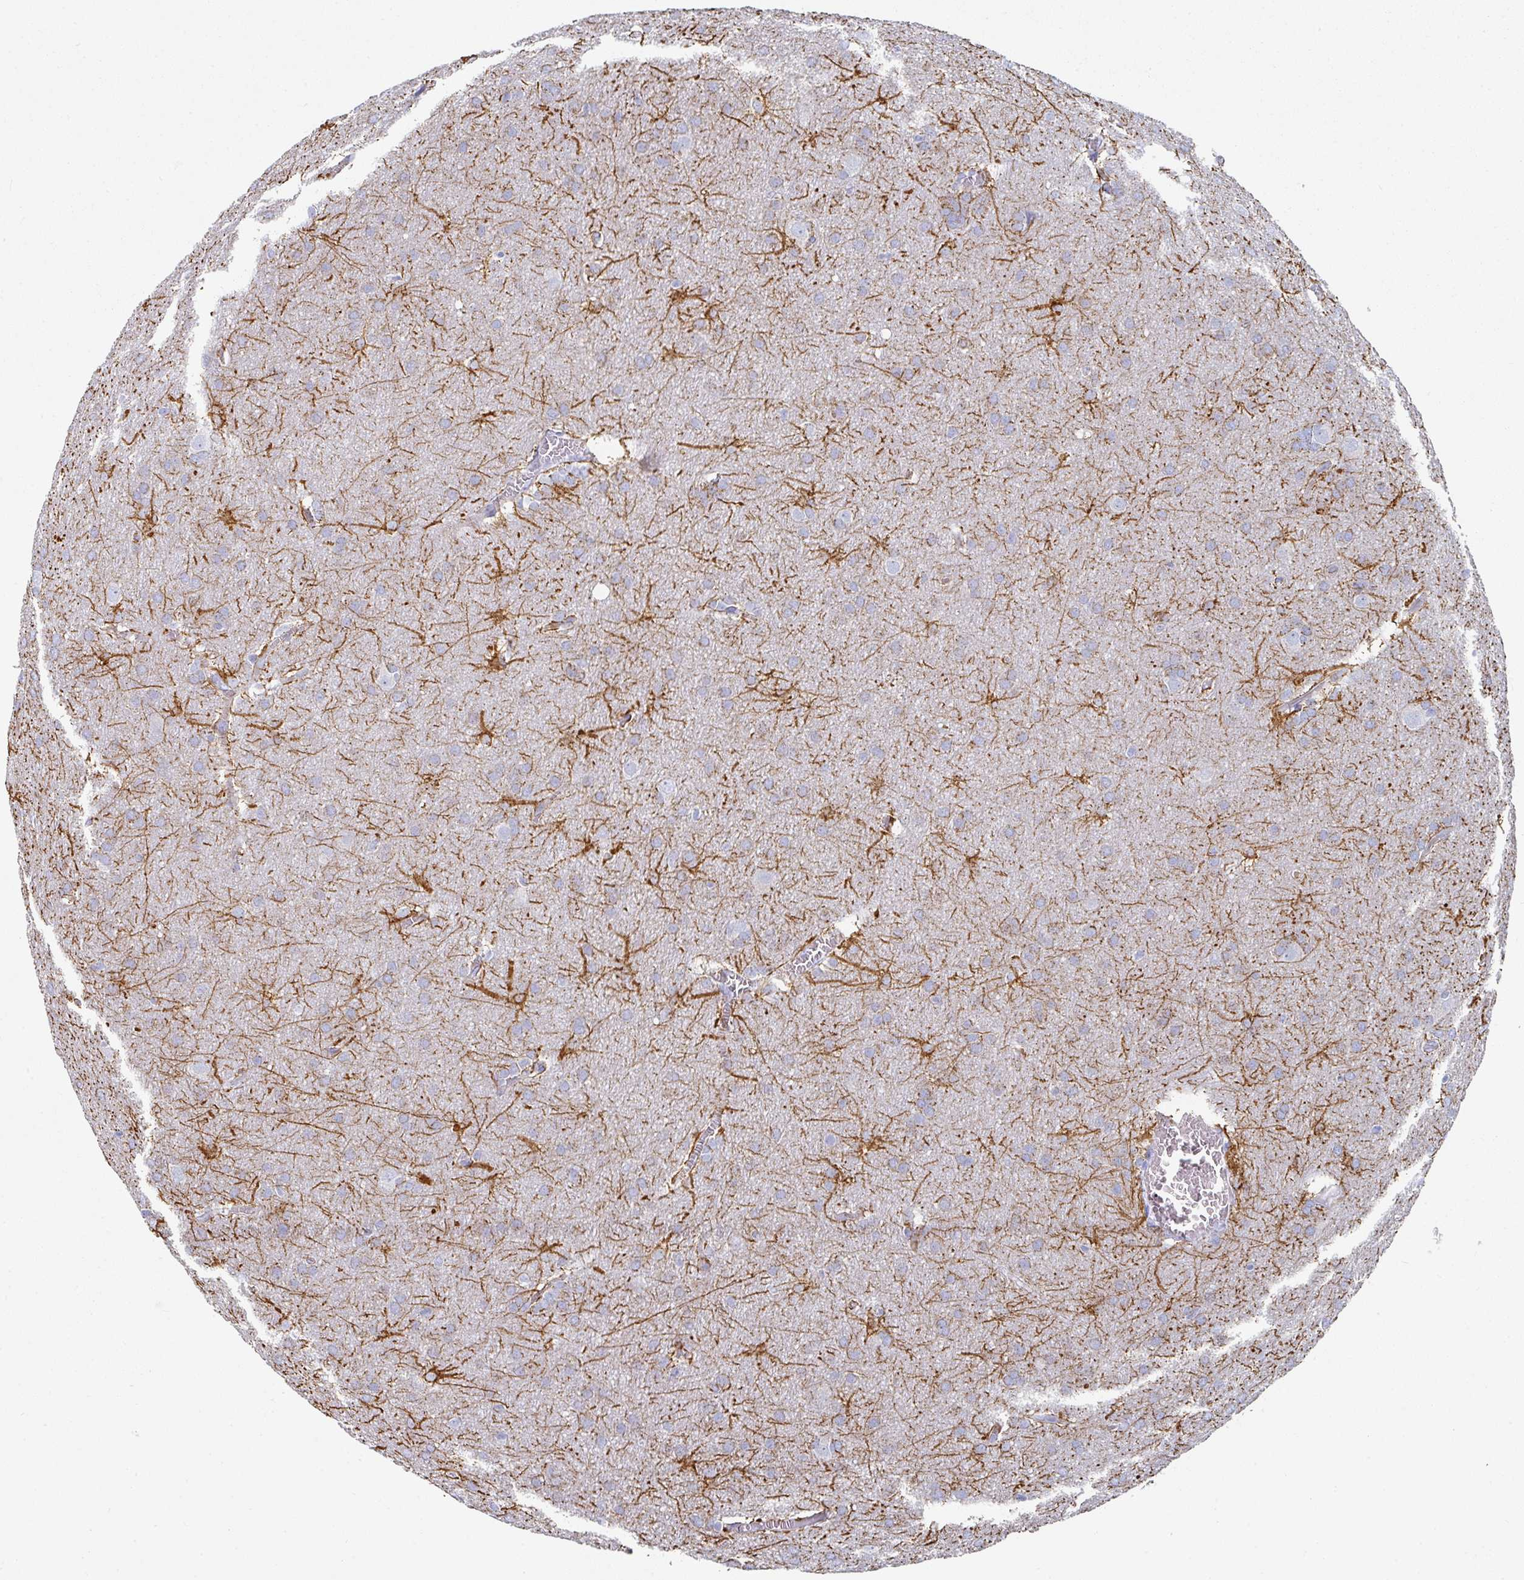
{"staining": {"intensity": "weak", "quantity": "25%-75%", "location": "cytoplasmic/membranous"}, "tissue": "glioma", "cell_type": "Tumor cells", "image_type": "cancer", "snomed": [{"axis": "morphology", "description": "Glioma, malignant, Low grade"}, {"axis": "topography", "description": "Brain"}], "caption": "High-power microscopy captured an immunohistochemistry micrograph of glioma, revealing weak cytoplasmic/membranous expression in about 25%-75% of tumor cells.", "gene": "SETBP1", "patient": {"sex": "female", "age": 32}}